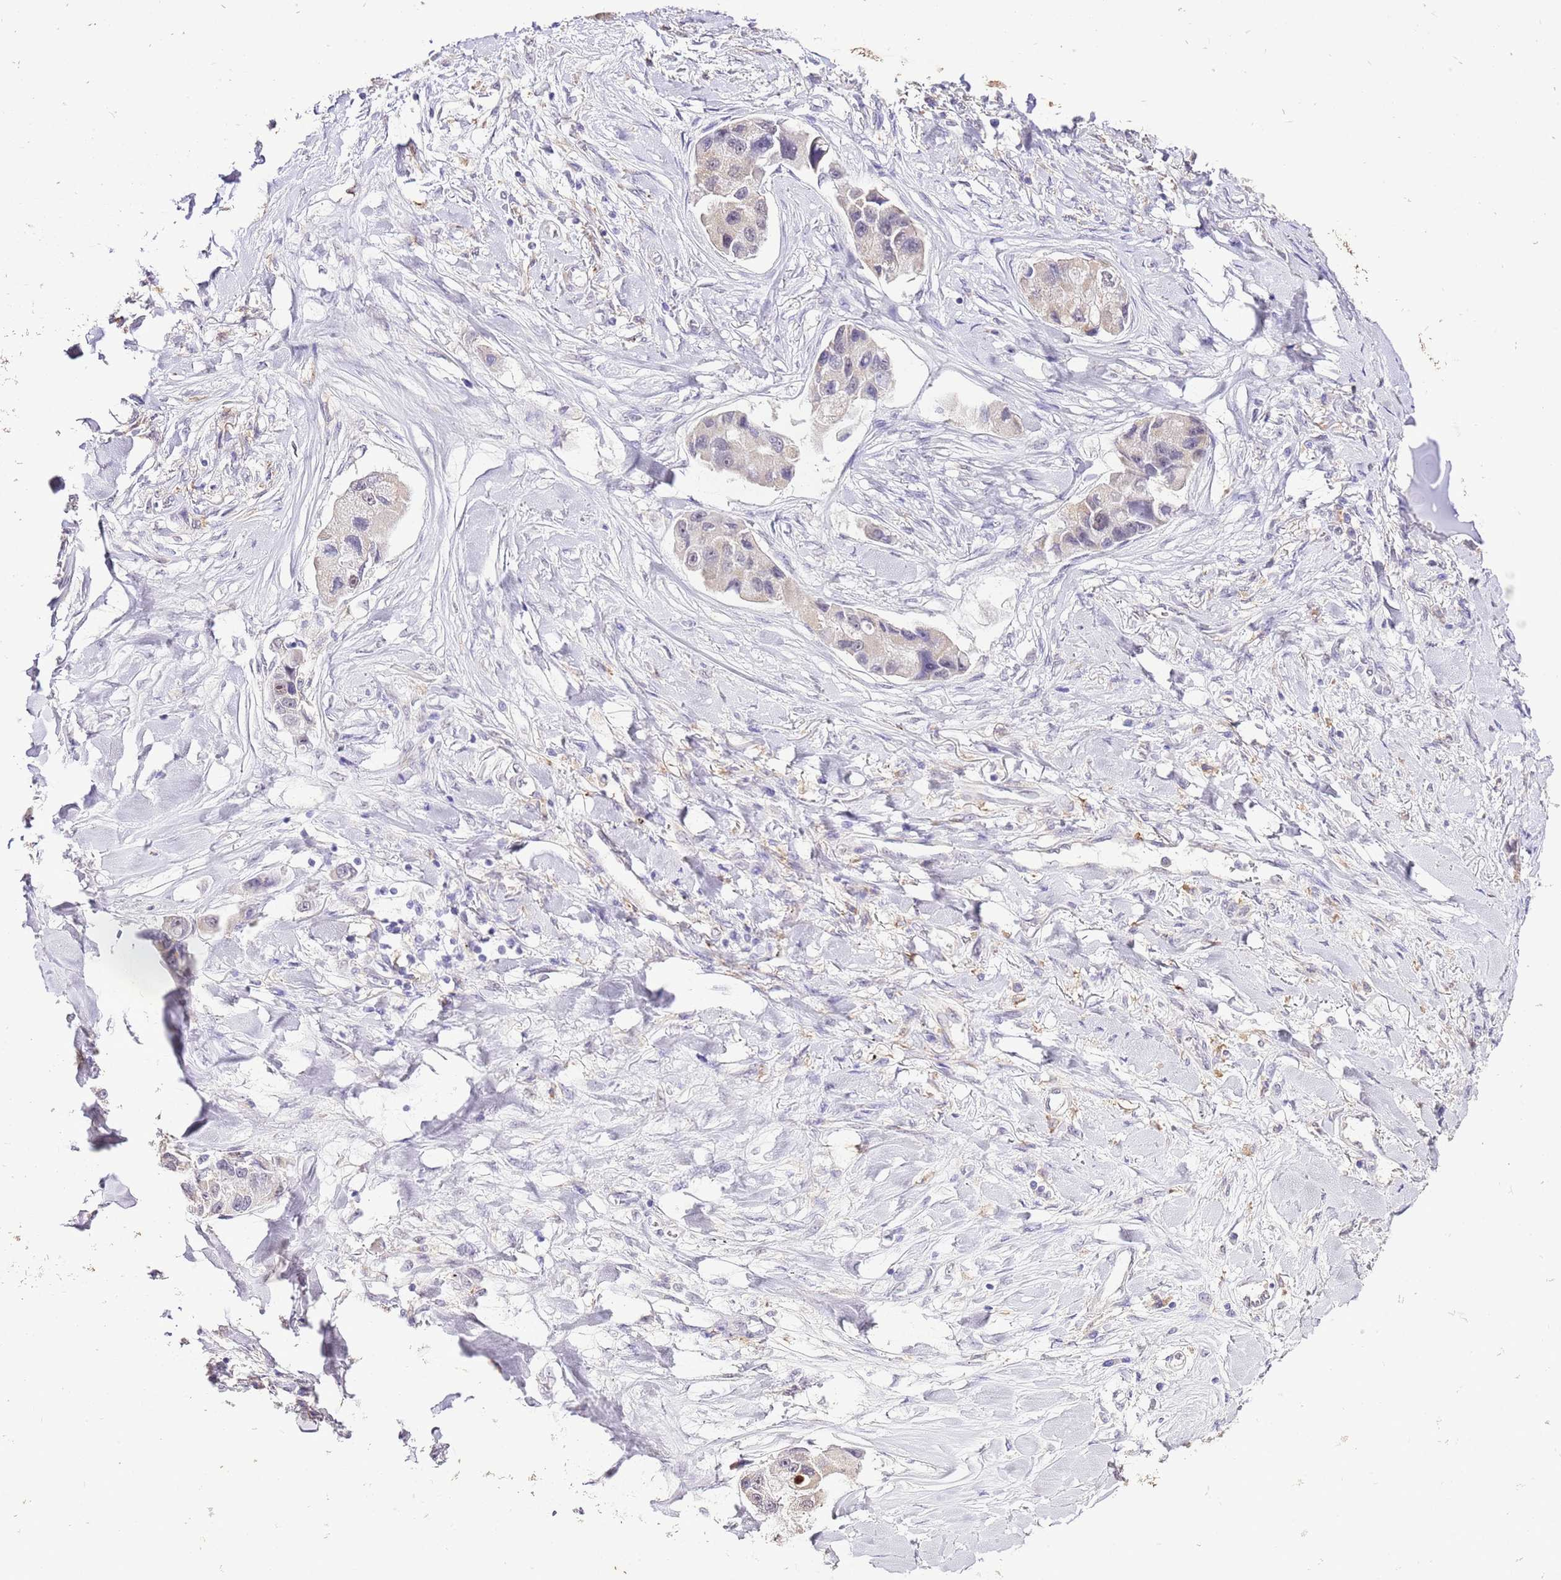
{"staining": {"intensity": "weak", "quantity": "25%-75%", "location": "nuclear"}, "tissue": "lung cancer", "cell_type": "Tumor cells", "image_type": "cancer", "snomed": [{"axis": "morphology", "description": "Adenocarcinoma, NOS"}, {"axis": "topography", "description": "Lung"}], "caption": "The micrograph displays a brown stain indicating the presence of a protein in the nuclear of tumor cells in lung adenocarcinoma.", "gene": "IZUMO4", "patient": {"sex": "female", "age": 54}}